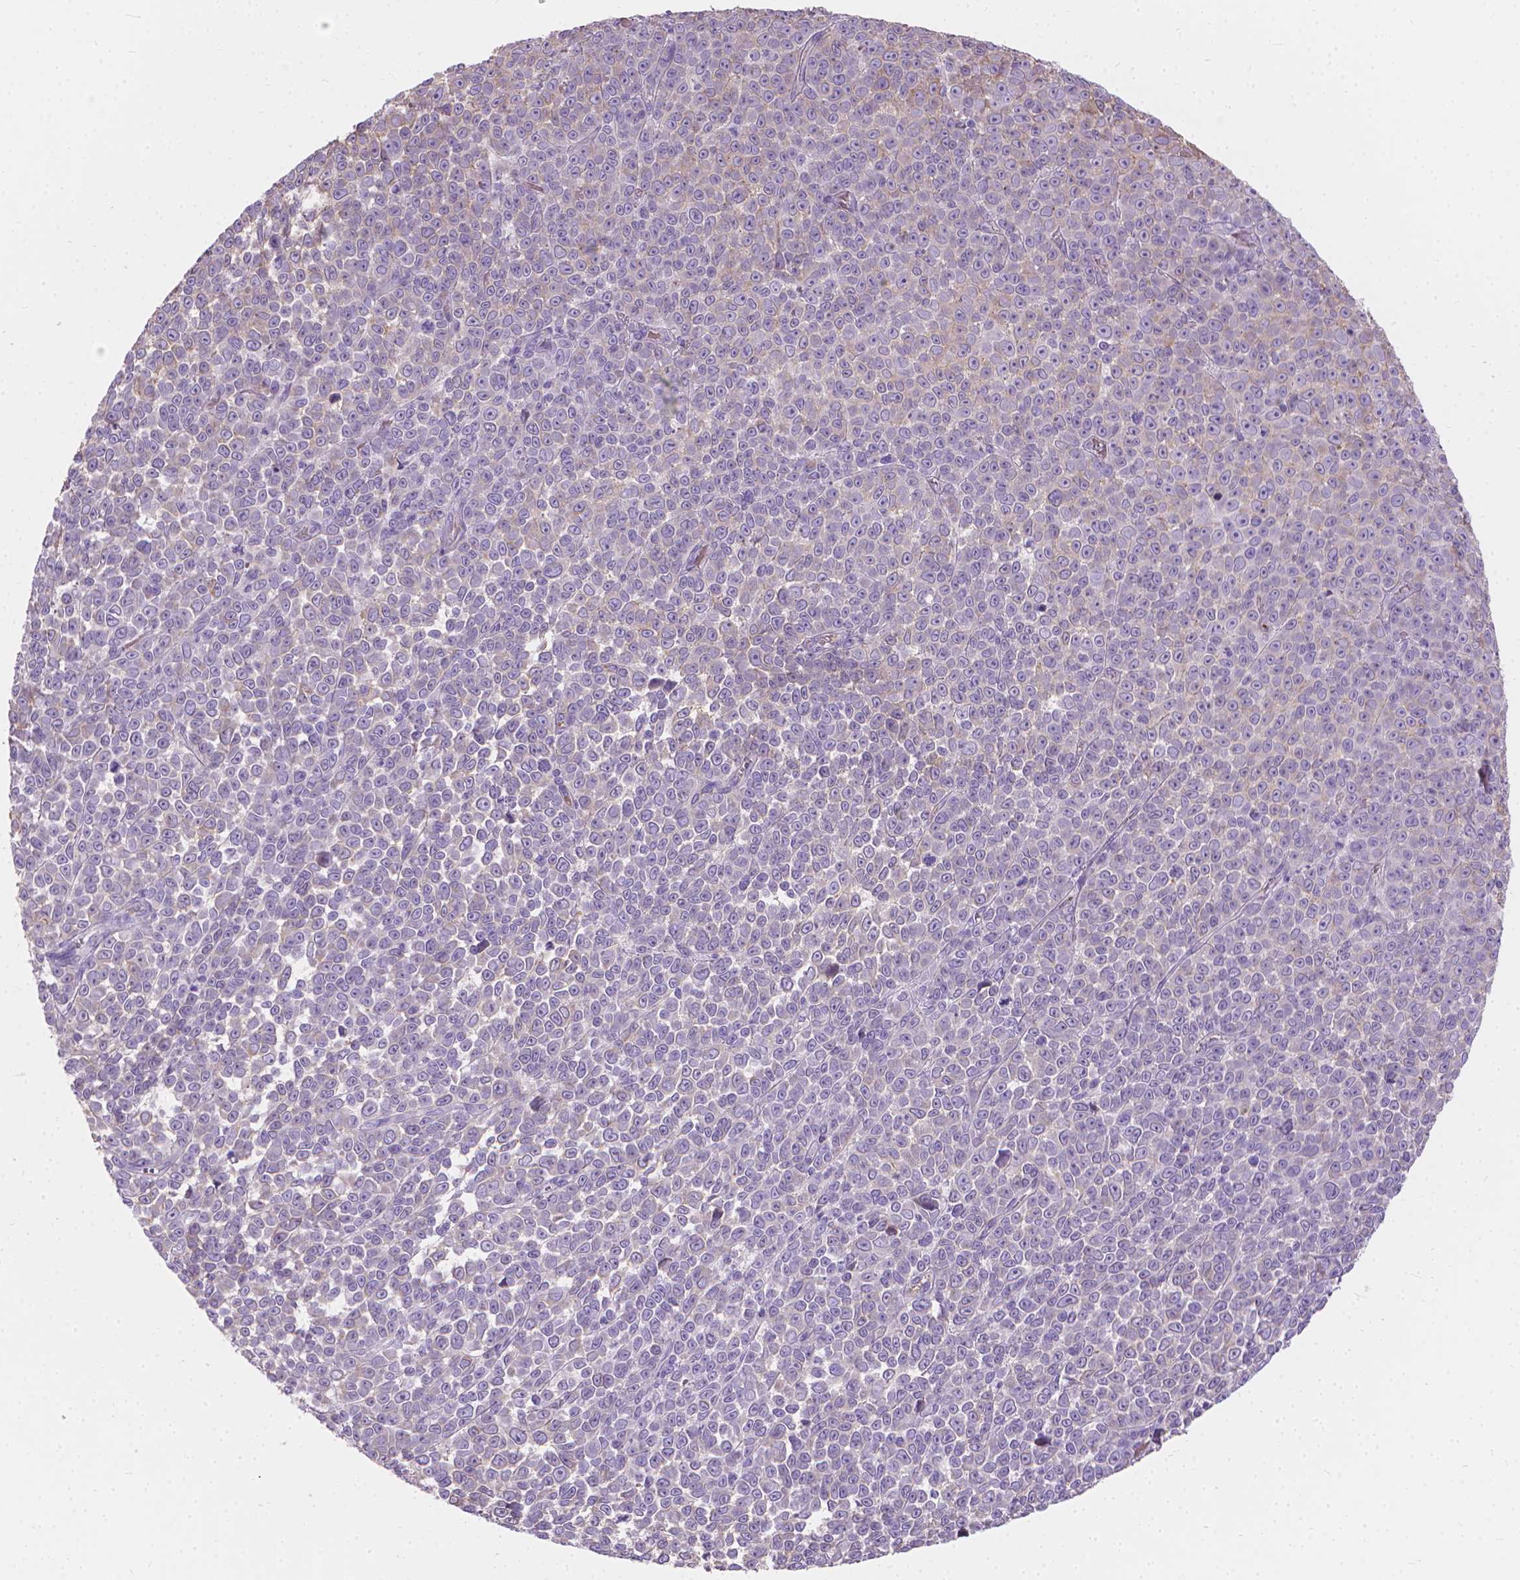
{"staining": {"intensity": "weak", "quantity": "<25%", "location": "cytoplasmic/membranous"}, "tissue": "melanoma", "cell_type": "Tumor cells", "image_type": "cancer", "snomed": [{"axis": "morphology", "description": "Malignant melanoma, NOS"}, {"axis": "topography", "description": "Skin"}], "caption": "Malignant melanoma was stained to show a protein in brown. There is no significant staining in tumor cells.", "gene": "CABCOCO1", "patient": {"sex": "female", "age": 95}}